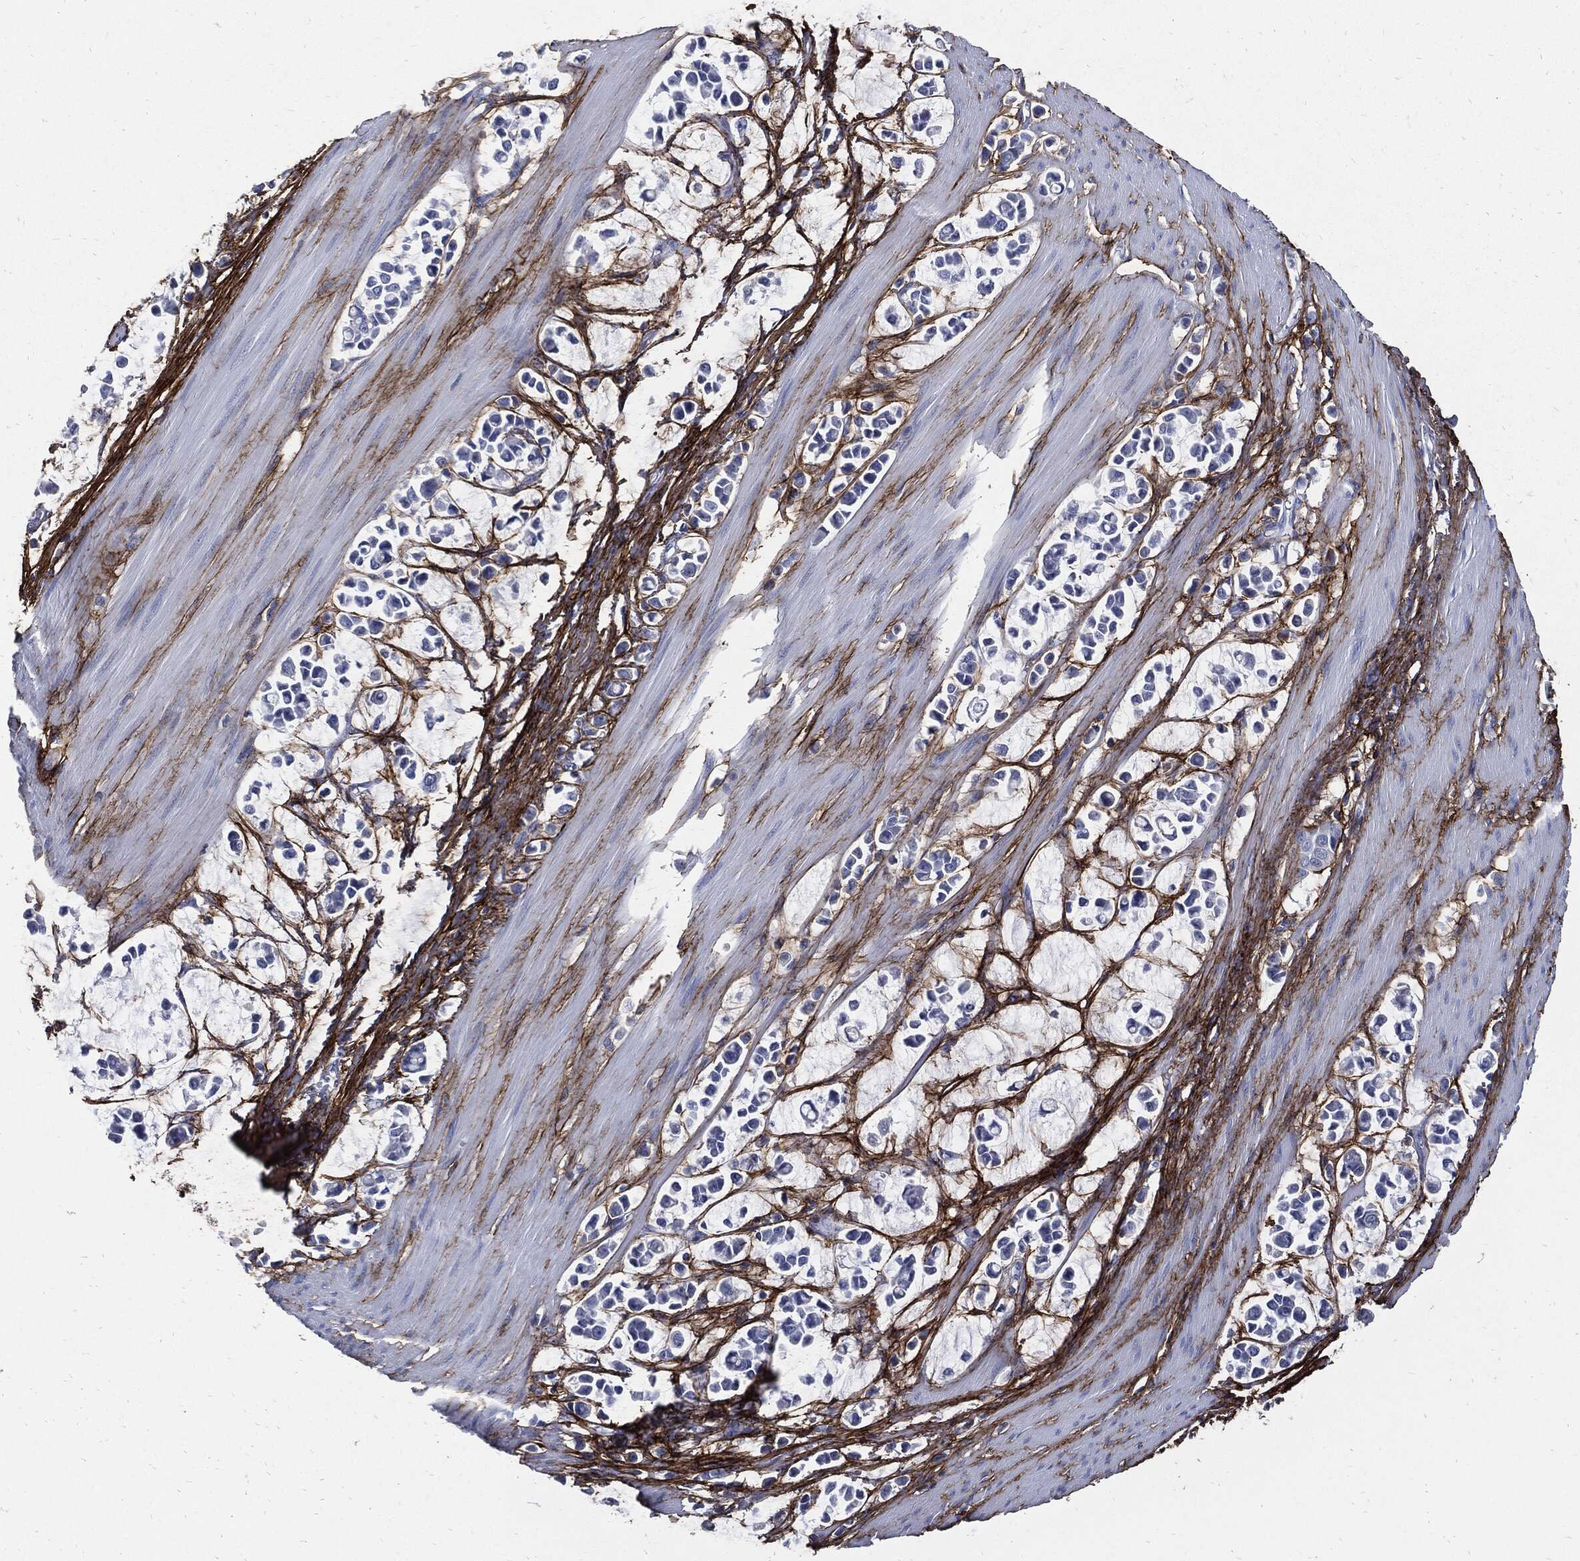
{"staining": {"intensity": "negative", "quantity": "none", "location": "none"}, "tissue": "stomach cancer", "cell_type": "Tumor cells", "image_type": "cancer", "snomed": [{"axis": "morphology", "description": "Adenocarcinoma, NOS"}, {"axis": "topography", "description": "Stomach"}], "caption": "The immunohistochemistry photomicrograph has no significant expression in tumor cells of adenocarcinoma (stomach) tissue. (IHC, brightfield microscopy, high magnification).", "gene": "FBN1", "patient": {"sex": "male", "age": 82}}